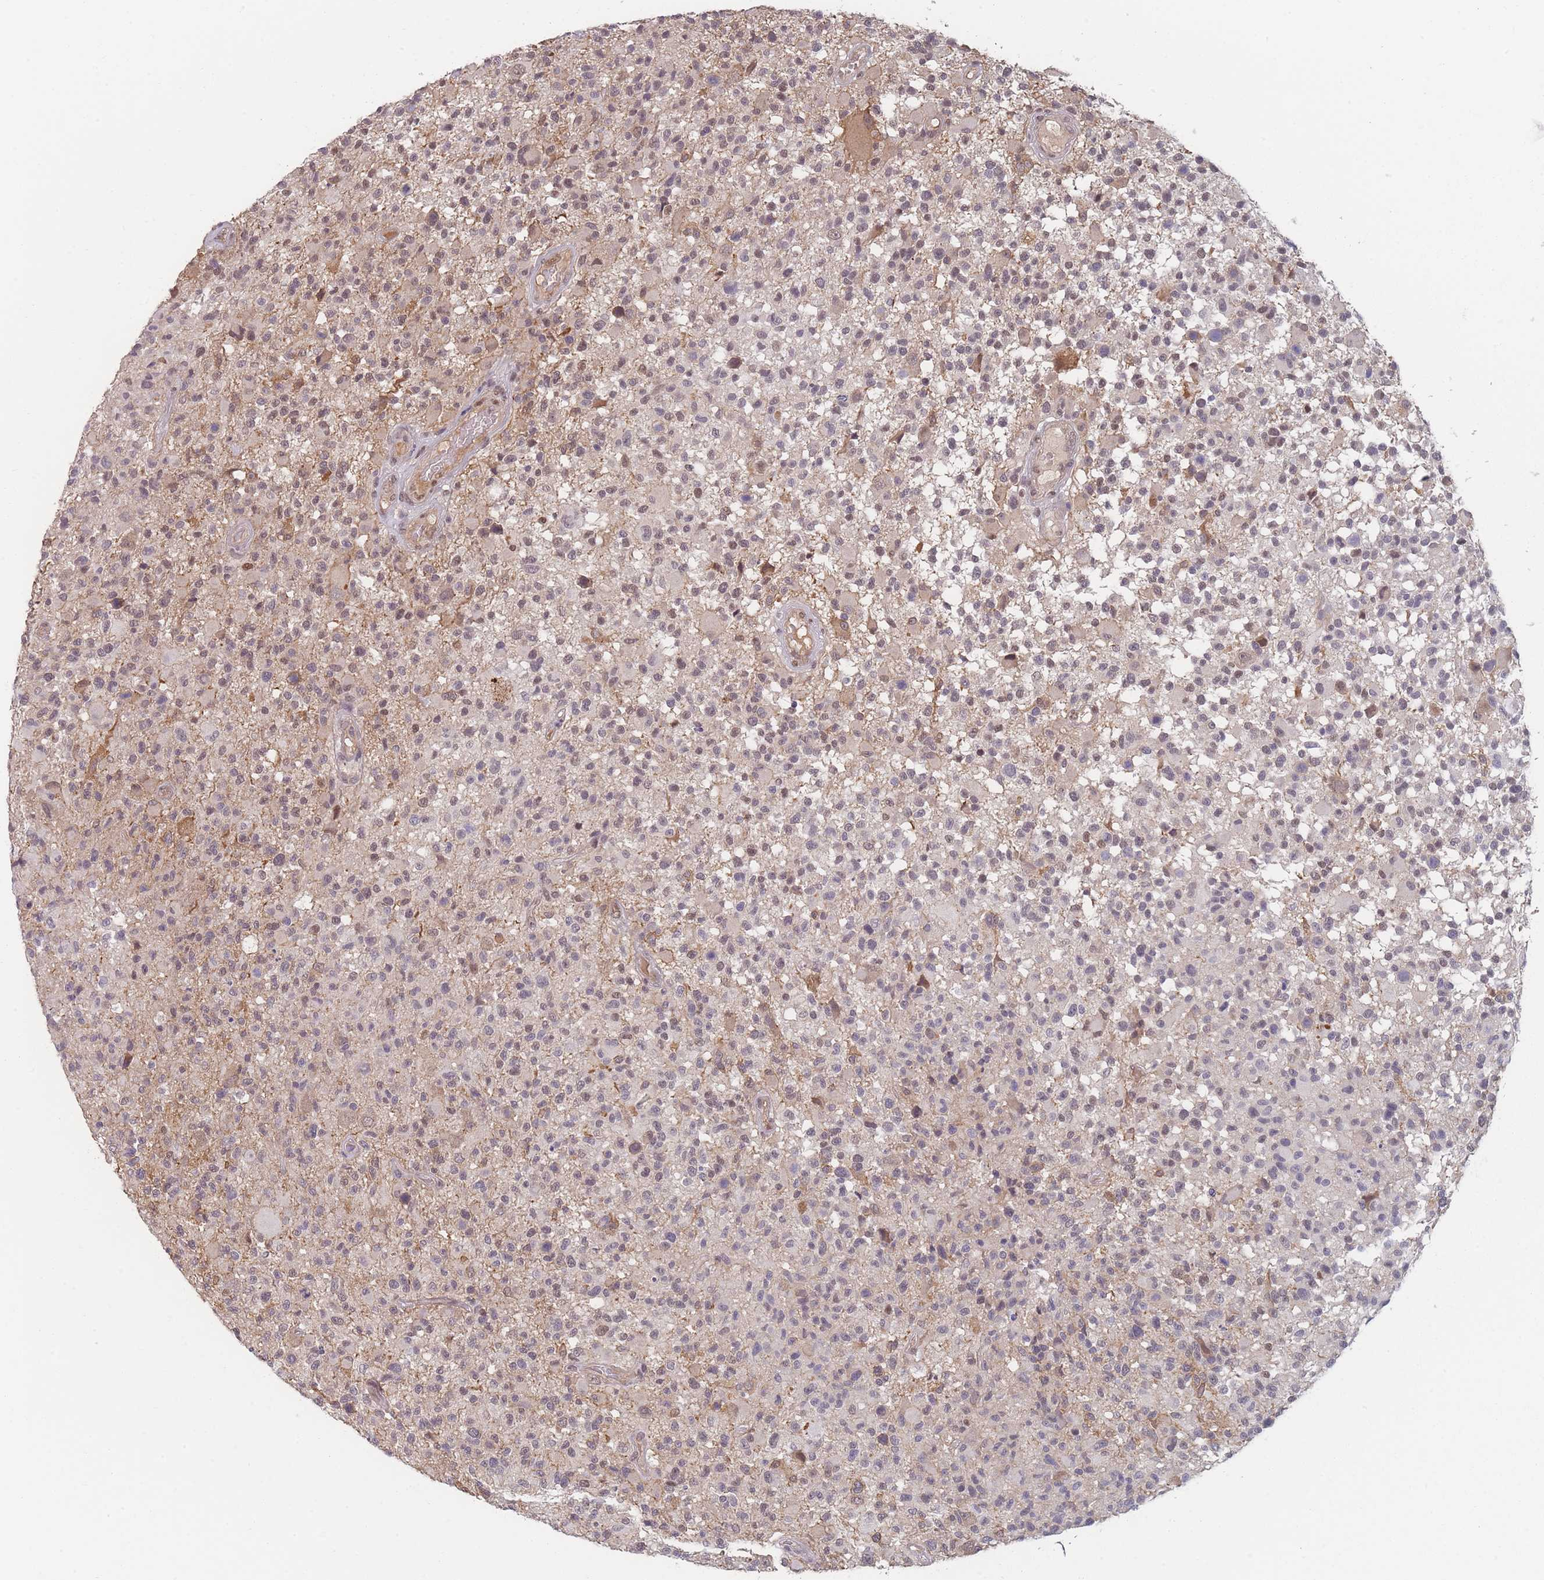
{"staining": {"intensity": "negative", "quantity": "none", "location": "none"}, "tissue": "glioma", "cell_type": "Tumor cells", "image_type": "cancer", "snomed": [{"axis": "morphology", "description": "Glioma, malignant, High grade"}, {"axis": "morphology", "description": "Glioblastoma, NOS"}, {"axis": "topography", "description": "Brain"}], "caption": "This image is of glioma stained with immunohistochemistry to label a protein in brown with the nuclei are counter-stained blue. There is no staining in tumor cells.", "gene": "ANKRD10", "patient": {"sex": "male", "age": 60}}